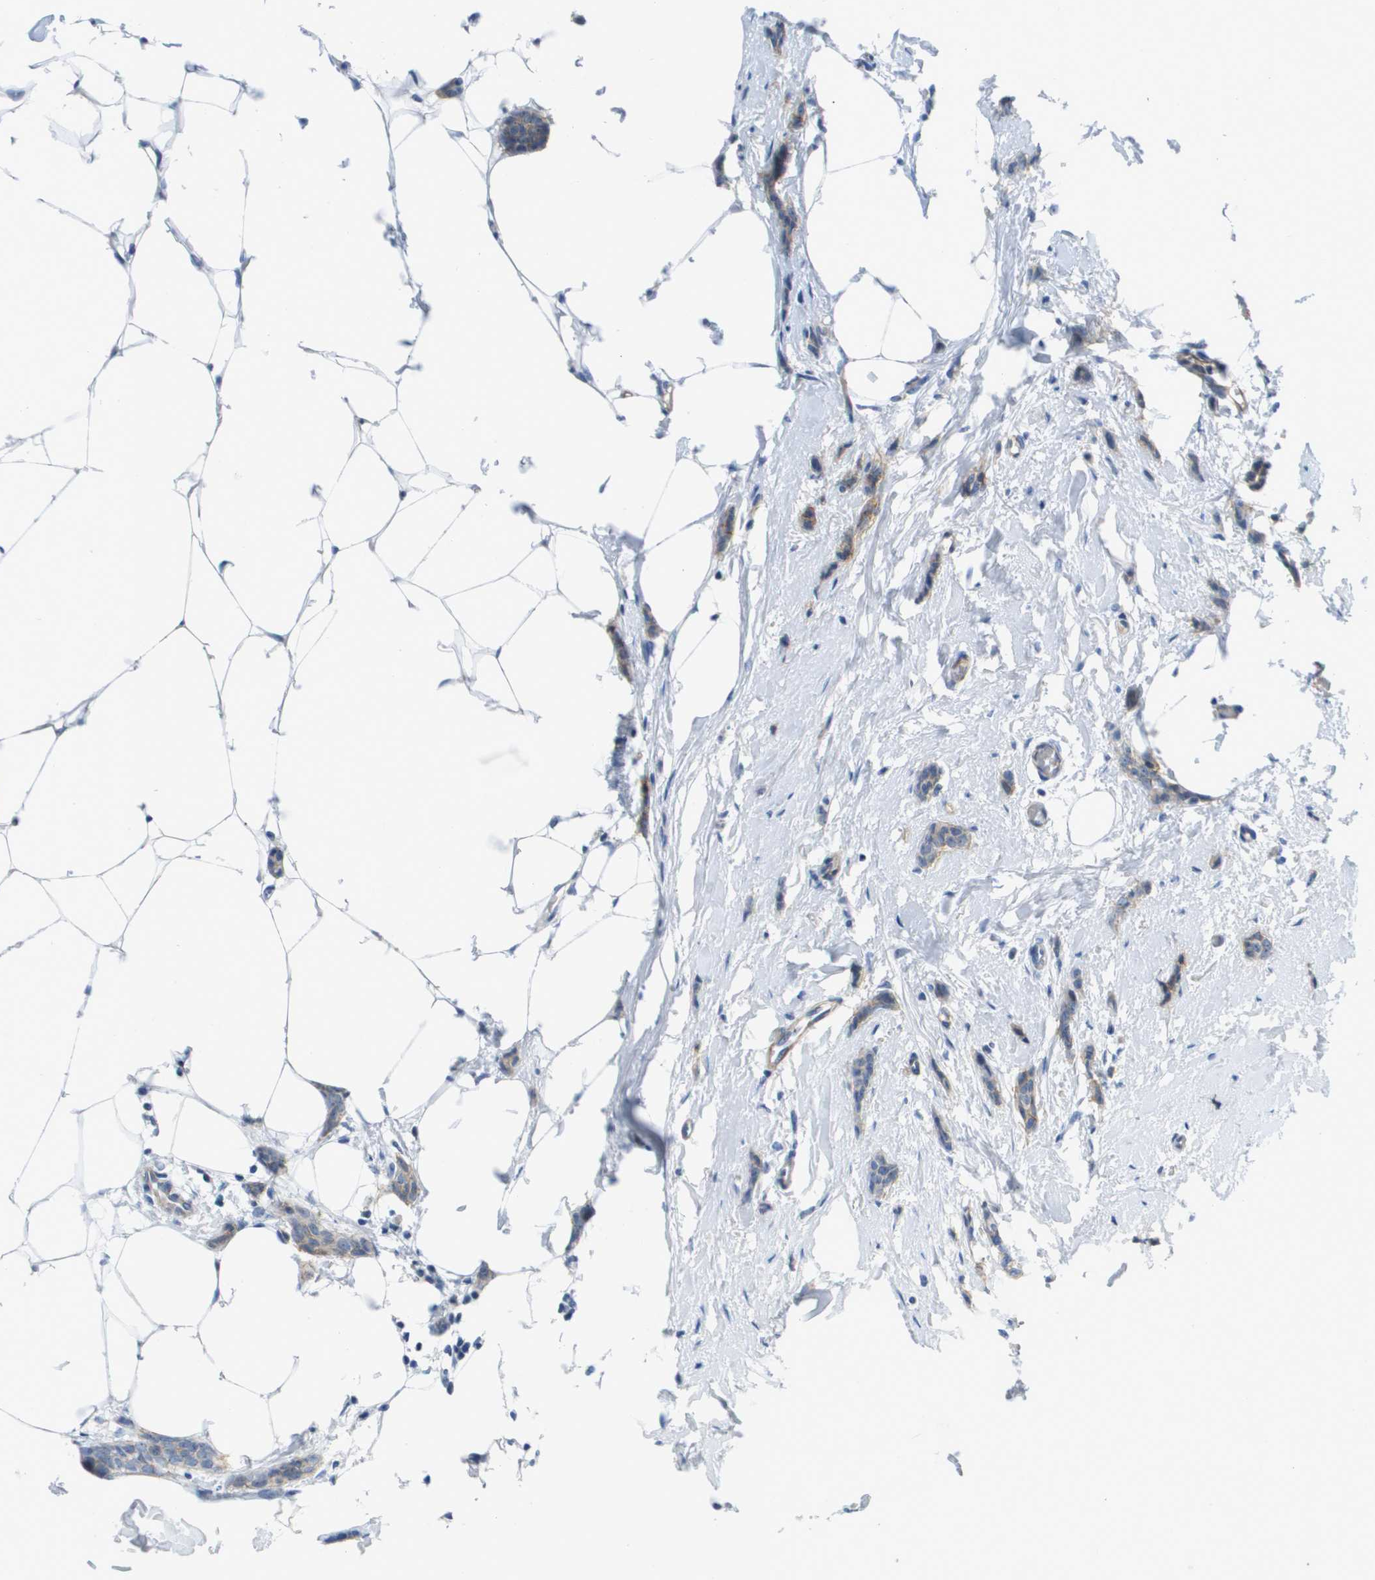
{"staining": {"intensity": "weak", "quantity": "25%-75%", "location": "cytoplasmic/membranous"}, "tissue": "breast cancer", "cell_type": "Tumor cells", "image_type": "cancer", "snomed": [{"axis": "morphology", "description": "Lobular carcinoma"}, {"axis": "topography", "description": "Skin"}, {"axis": "topography", "description": "Breast"}], "caption": "Breast cancer stained with a protein marker exhibits weak staining in tumor cells.", "gene": "ITGA6", "patient": {"sex": "female", "age": 46}}